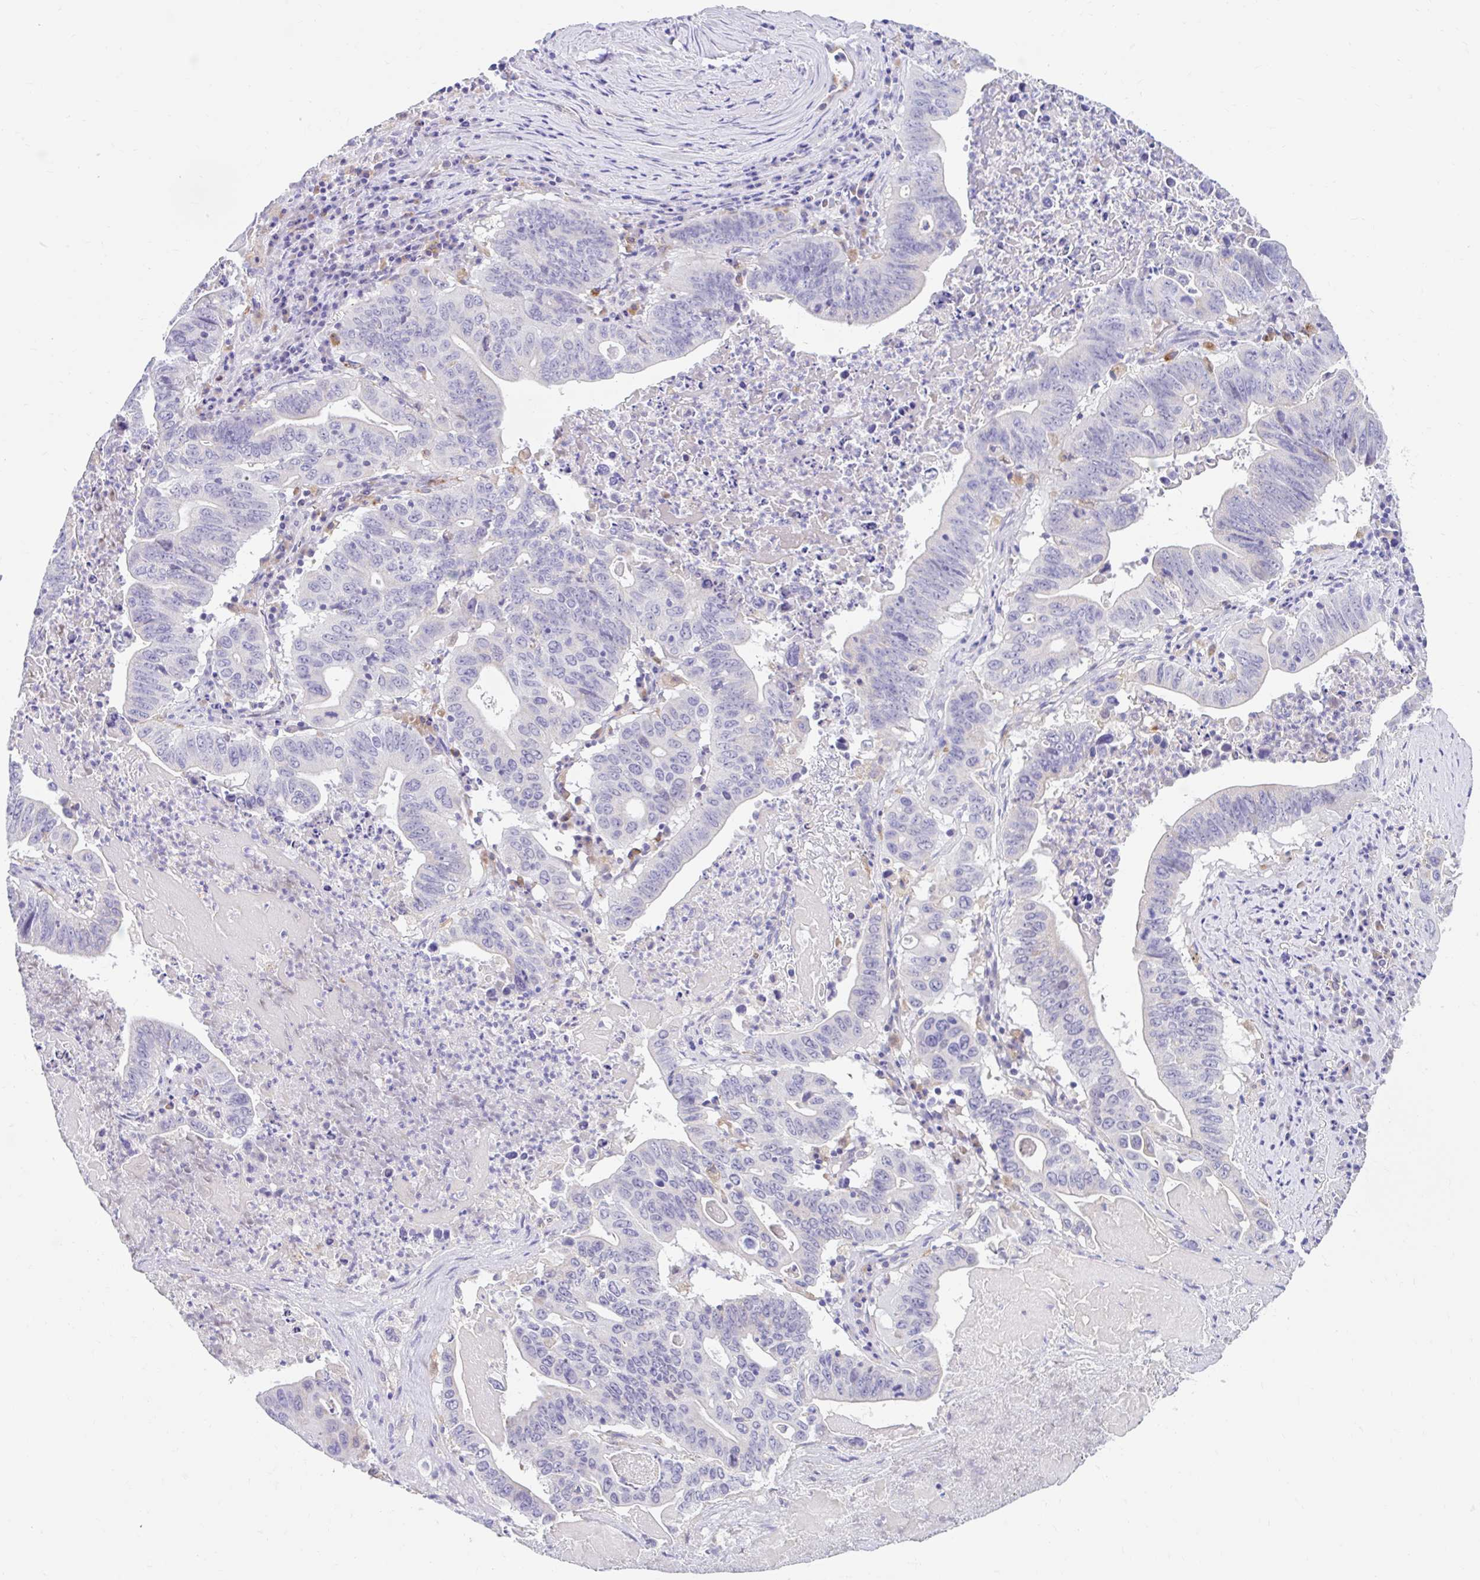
{"staining": {"intensity": "negative", "quantity": "none", "location": "none"}, "tissue": "lung cancer", "cell_type": "Tumor cells", "image_type": "cancer", "snomed": [{"axis": "morphology", "description": "Adenocarcinoma, NOS"}, {"axis": "topography", "description": "Lung"}], "caption": "Protein analysis of lung cancer (adenocarcinoma) demonstrates no significant staining in tumor cells. (DAB IHC, high magnification).", "gene": "ZNF33A", "patient": {"sex": "female", "age": 60}}